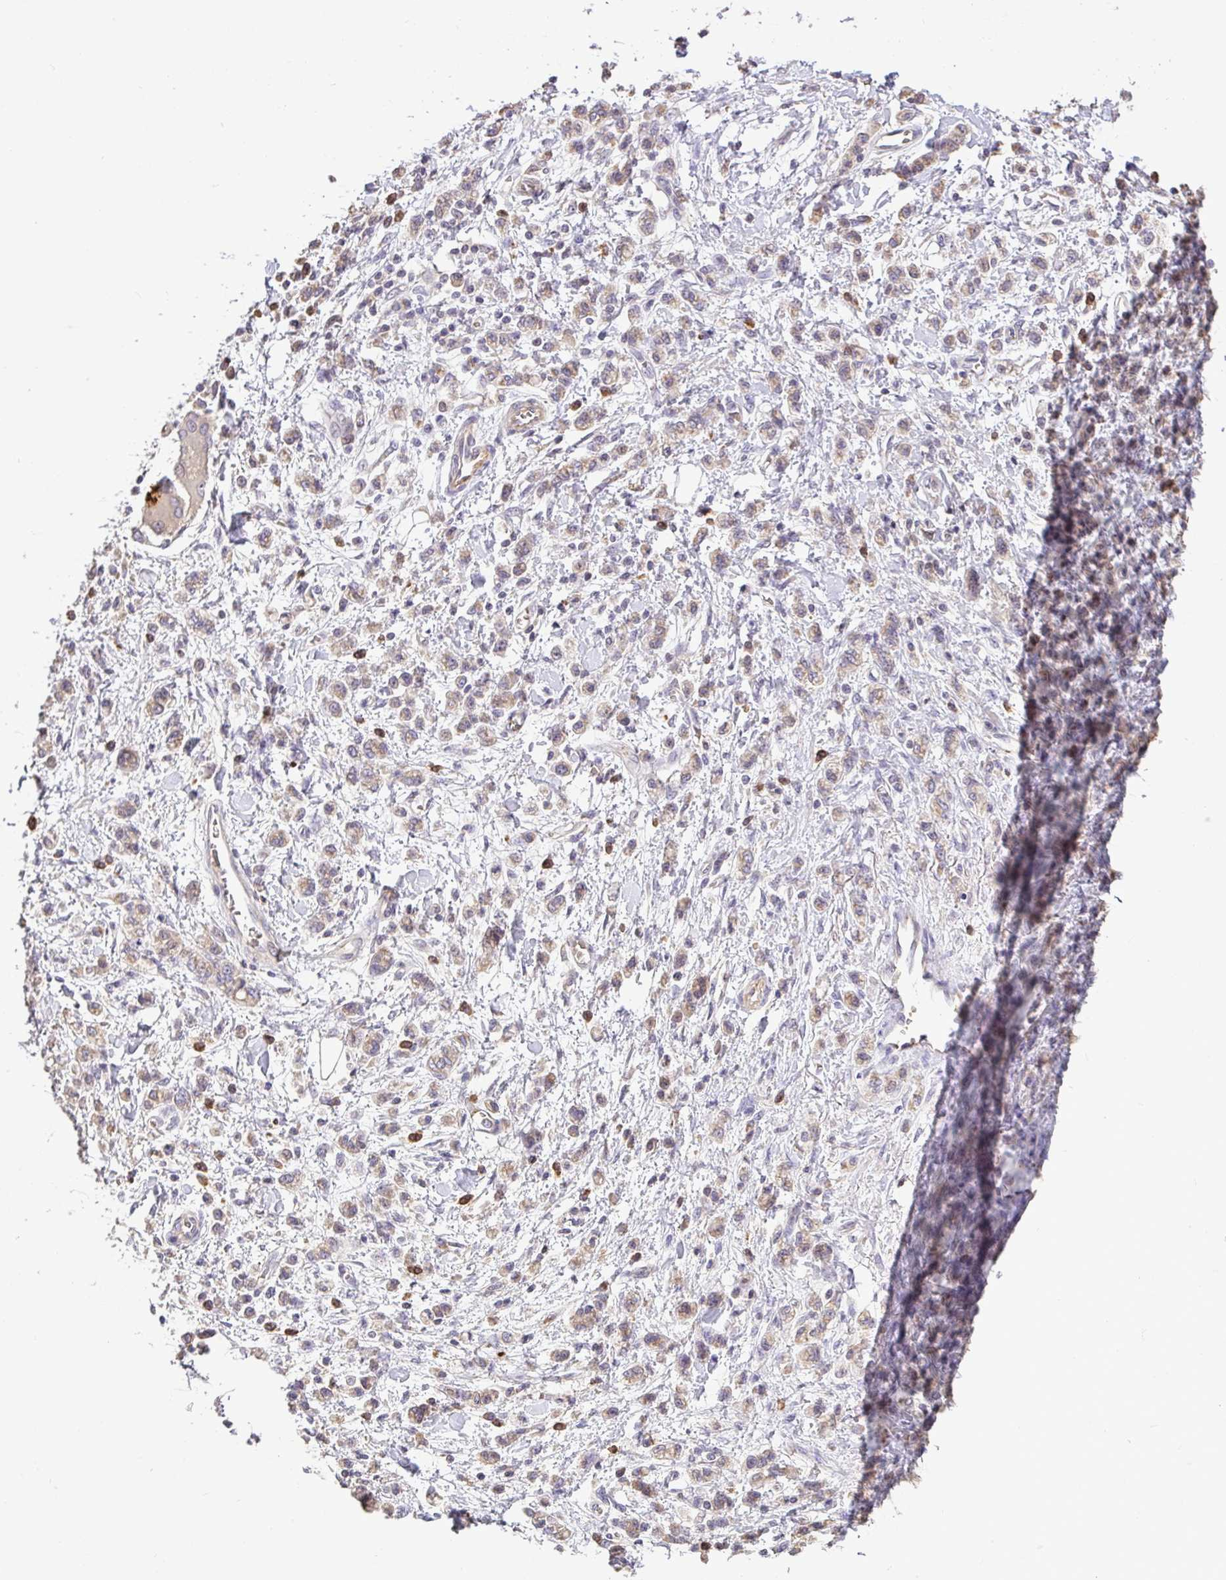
{"staining": {"intensity": "weak", "quantity": "25%-75%", "location": "cytoplasmic/membranous"}, "tissue": "stomach cancer", "cell_type": "Tumor cells", "image_type": "cancer", "snomed": [{"axis": "morphology", "description": "Adenocarcinoma, NOS"}, {"axis": "topography", "description": "Stomach"}], "caption": "A brown stain labels weak cytoplasmic/membranous expression of a protein in human stomach adenocarcinoma tumor cells. The protein of interest is shown in brown color, while the nuclei are stained blue.", "gene": "C1QTNF9B", "patient": {"sex": "male", "age": 77}}